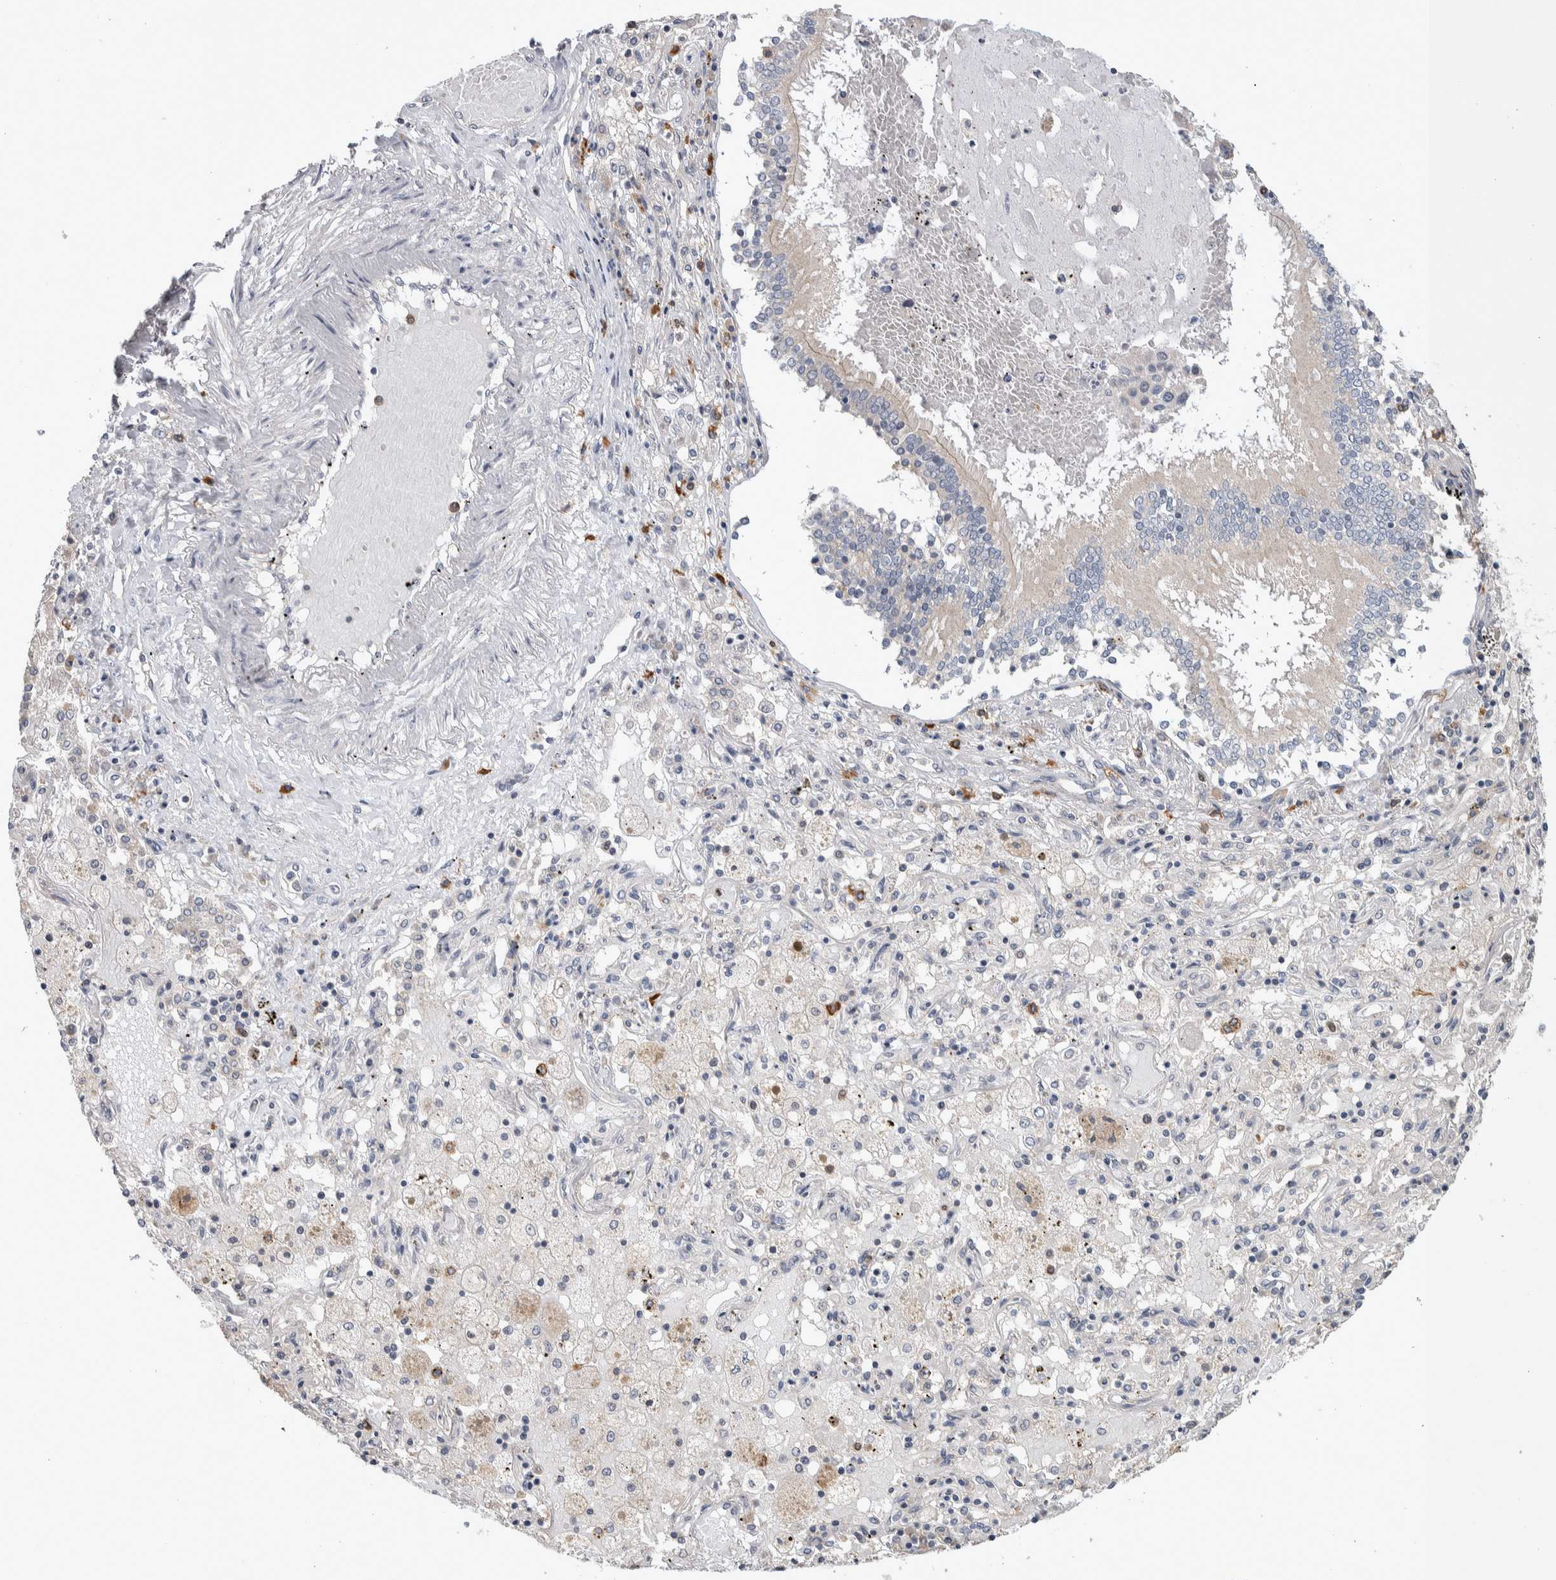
{"staining": {"intensity": "negative", "quantity": "none", "location": "none"}, "tissue": "lung cancer", "cell_type": "Tumor cells", "image_type": "cancer", "snomed": [{"axis": "morphology", "description": "Squamous cell carcinoma, NOS"}, {"axis": "topography", "description": "Lung"}], "caption": "Lung cancer was stained to show a protein in brown. There is no significant positivity in tumor cells. (DAB immunohistochemistry (IHC) visualized using brightfield microscopy, high magnification).", "gene": "IBTK", "patient": {"sex": "male", "age": 65}}